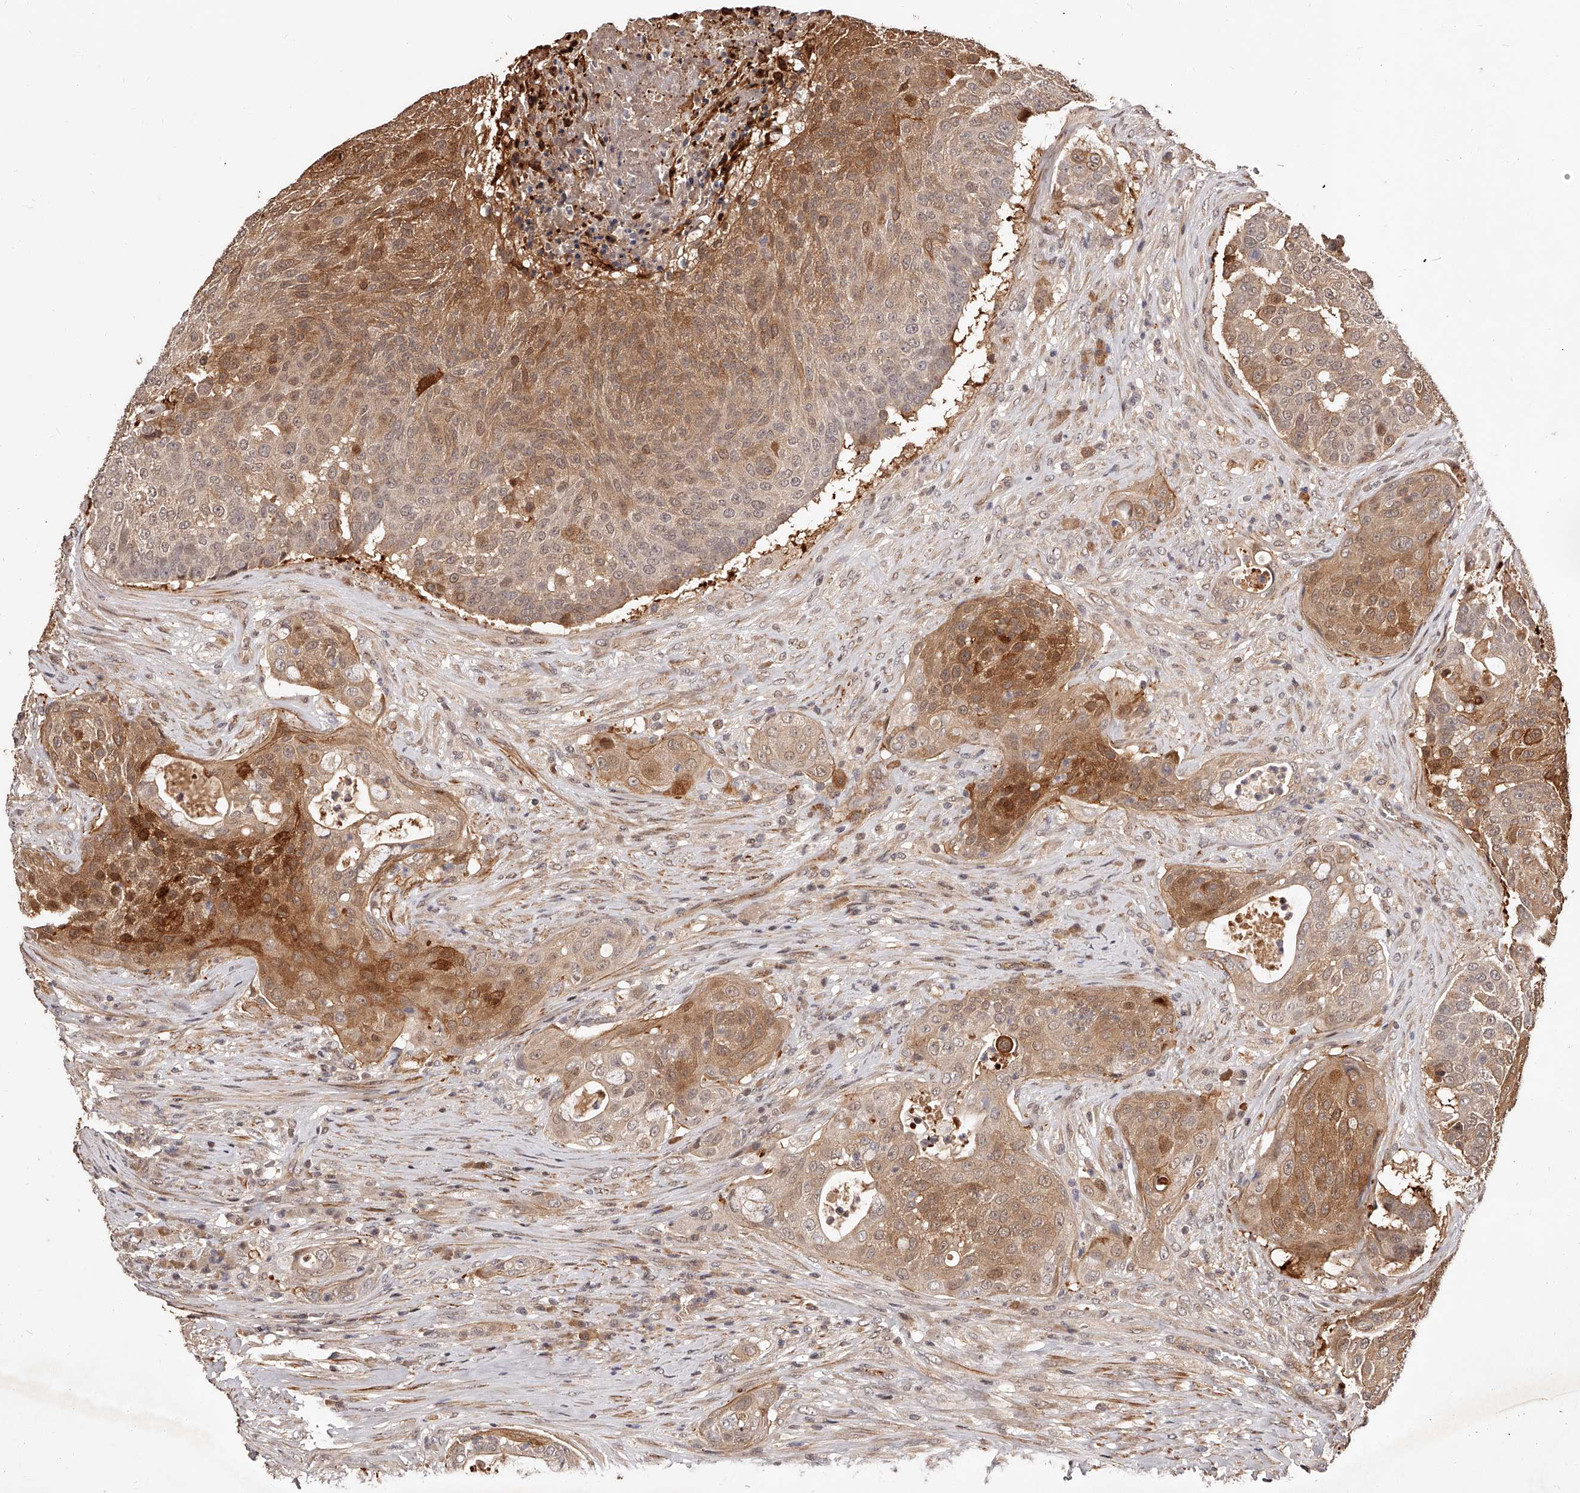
{"staining": {"intensity": "moderate", "quantity": ">75%", "location": "cytoplasmic/membranous"}, "tissue": "urothelial cancer", "cell_type": "Tumor cells", "image_type": "cancer", "snomed": [{"axis": "morphology", "description": "Urothelial carcinoma, High grade"}, {"axis": "topography", "description": "Urinary bladder"}], "caption": "Urothelial cancer stained with immunohistochemistry displays moderate cytoplasmic/membranous expression in approximately >75% of tumor cells.", "gene": "CUL7", "patient": {"sex": "female", "age": 63}}